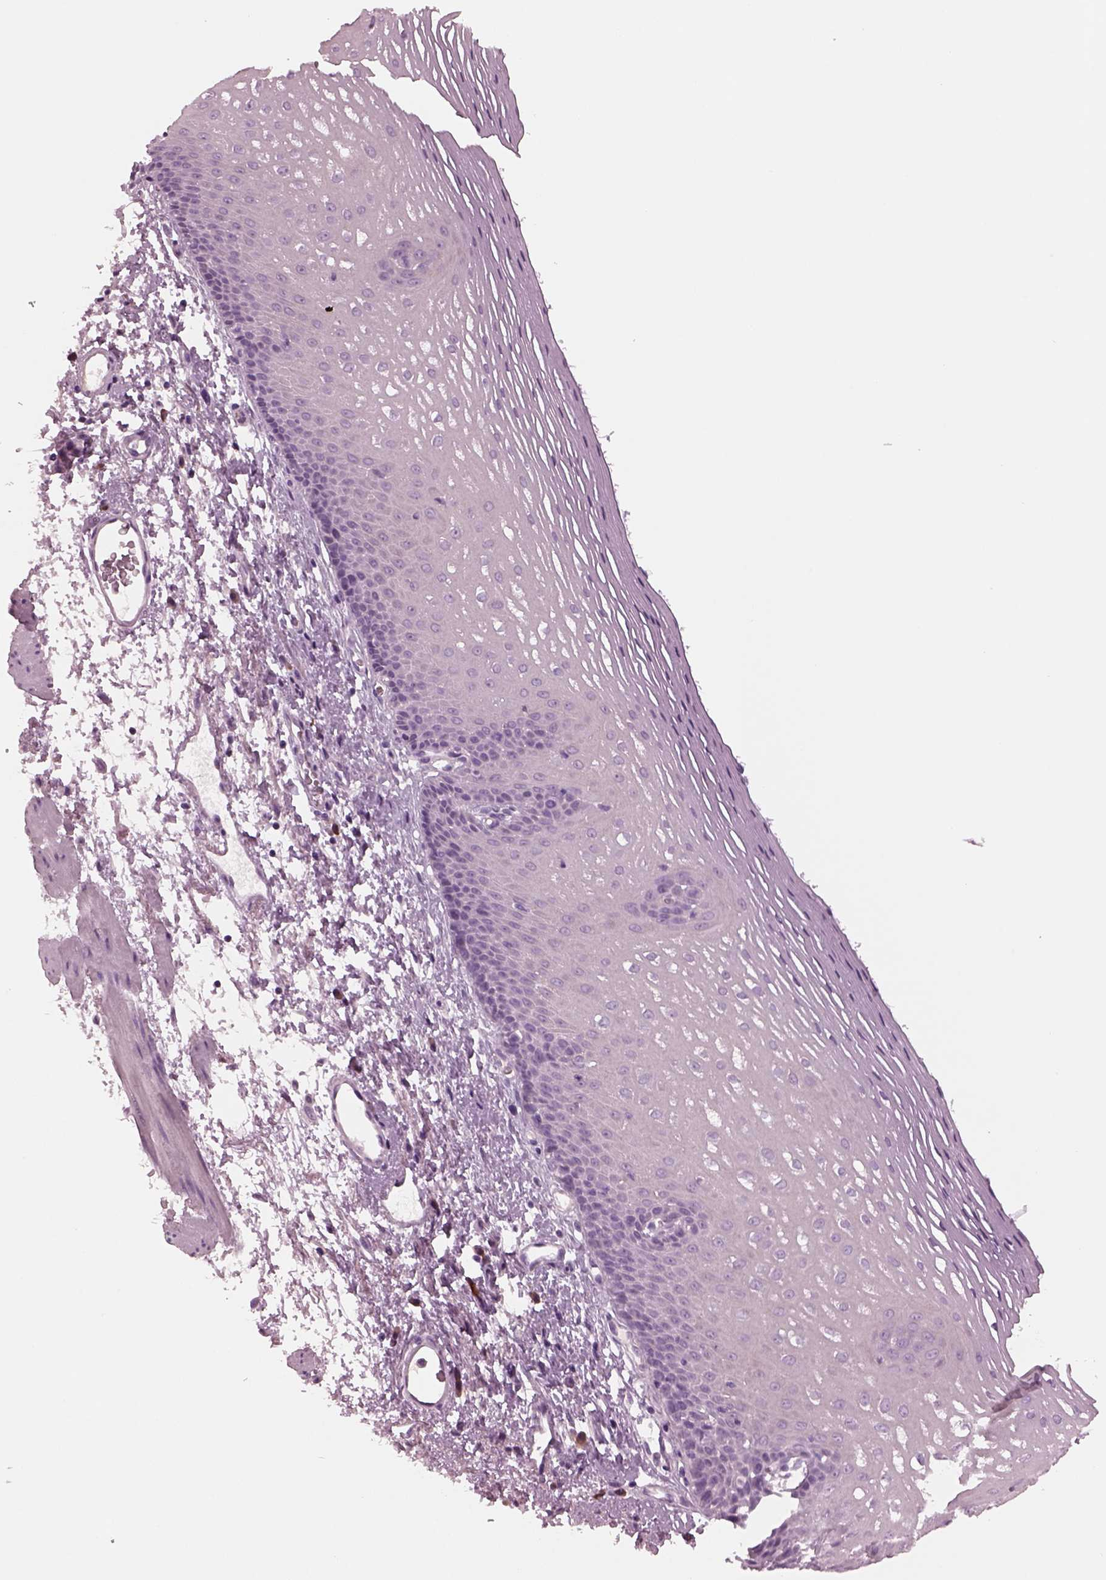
{"staining": {"intensity": "negative", "quantity": "none", "location": "none"}, "tissue": "esophagus", "cell_type": "Squamous epithelial cells", "image_type": "normal", "snomed": [{"axis": "morphology", "description": "Normal tissue, NOS"}, {"axis": "topography", "description": "Esophagus"}], "caption": "High power microscopy micrograph of an IHC micrograph of benign esophagus, revealing no significant staining in squamous epithelial cells.", "gene": "CYLC1", "patient": {"sex": "male", "age": 76}}